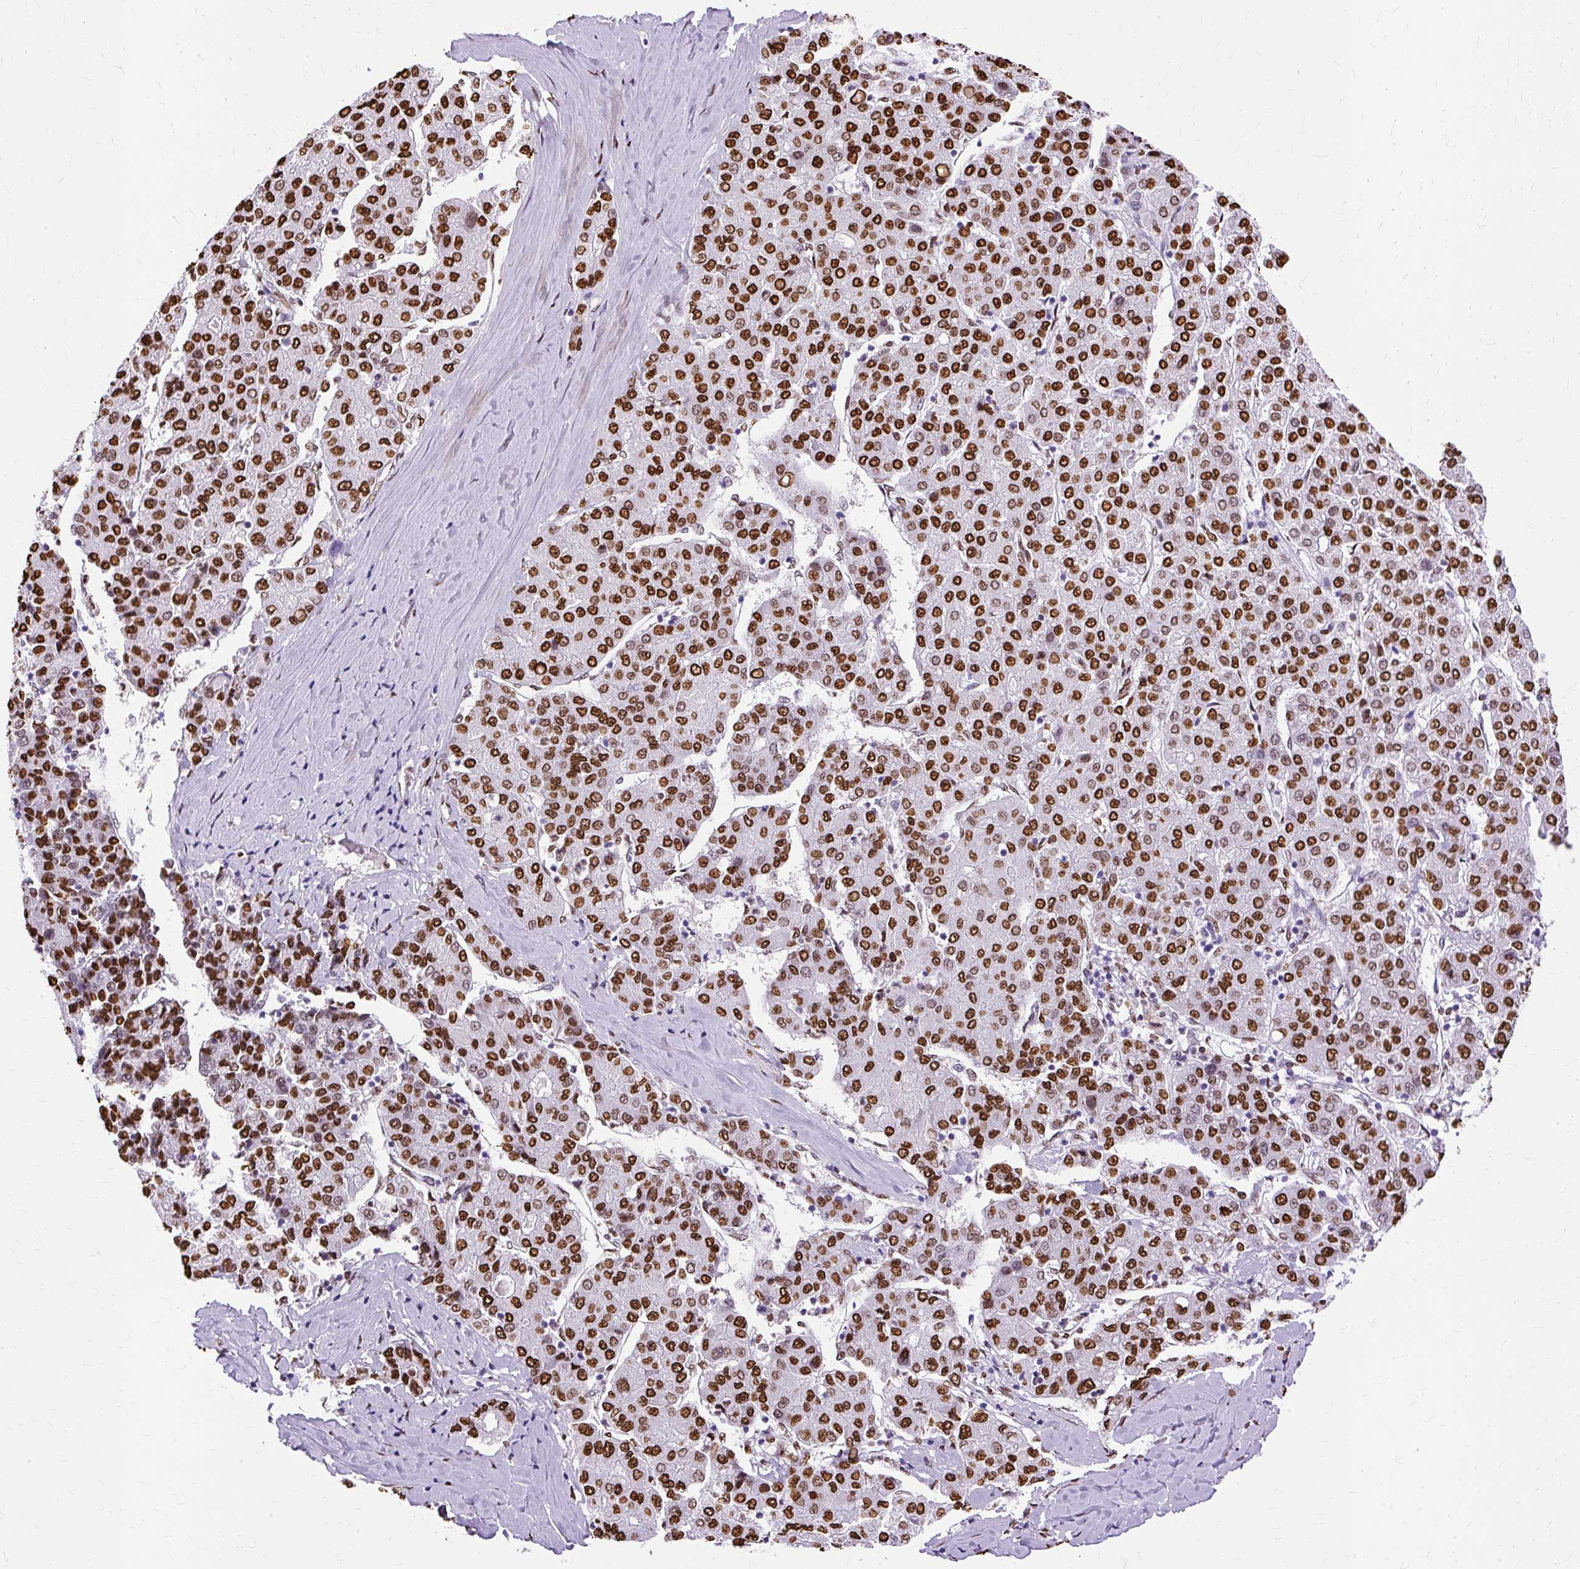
{"staining": {"intensity": "strong", "quantity": ">75%", "location": "nuclear"}, "tissue": "liver cancer", "cell_type": "Tumor cells", "image_type": "cancer", "snomed": [{"axis": "morphology", "description": "Carcinoma, Hepatocellular, NOS"}, {"axis": "topography", "description": "Liver"}], "caption": "This micrograph reveals liver cancer stained with IHC to label a protein in brown. The nuclear of tumor cells show strong positivity for the protein. Nuclei are counter-stained blue.", "gene": "TMEM184C", "patient": {"sex": "male", "age": 65}}